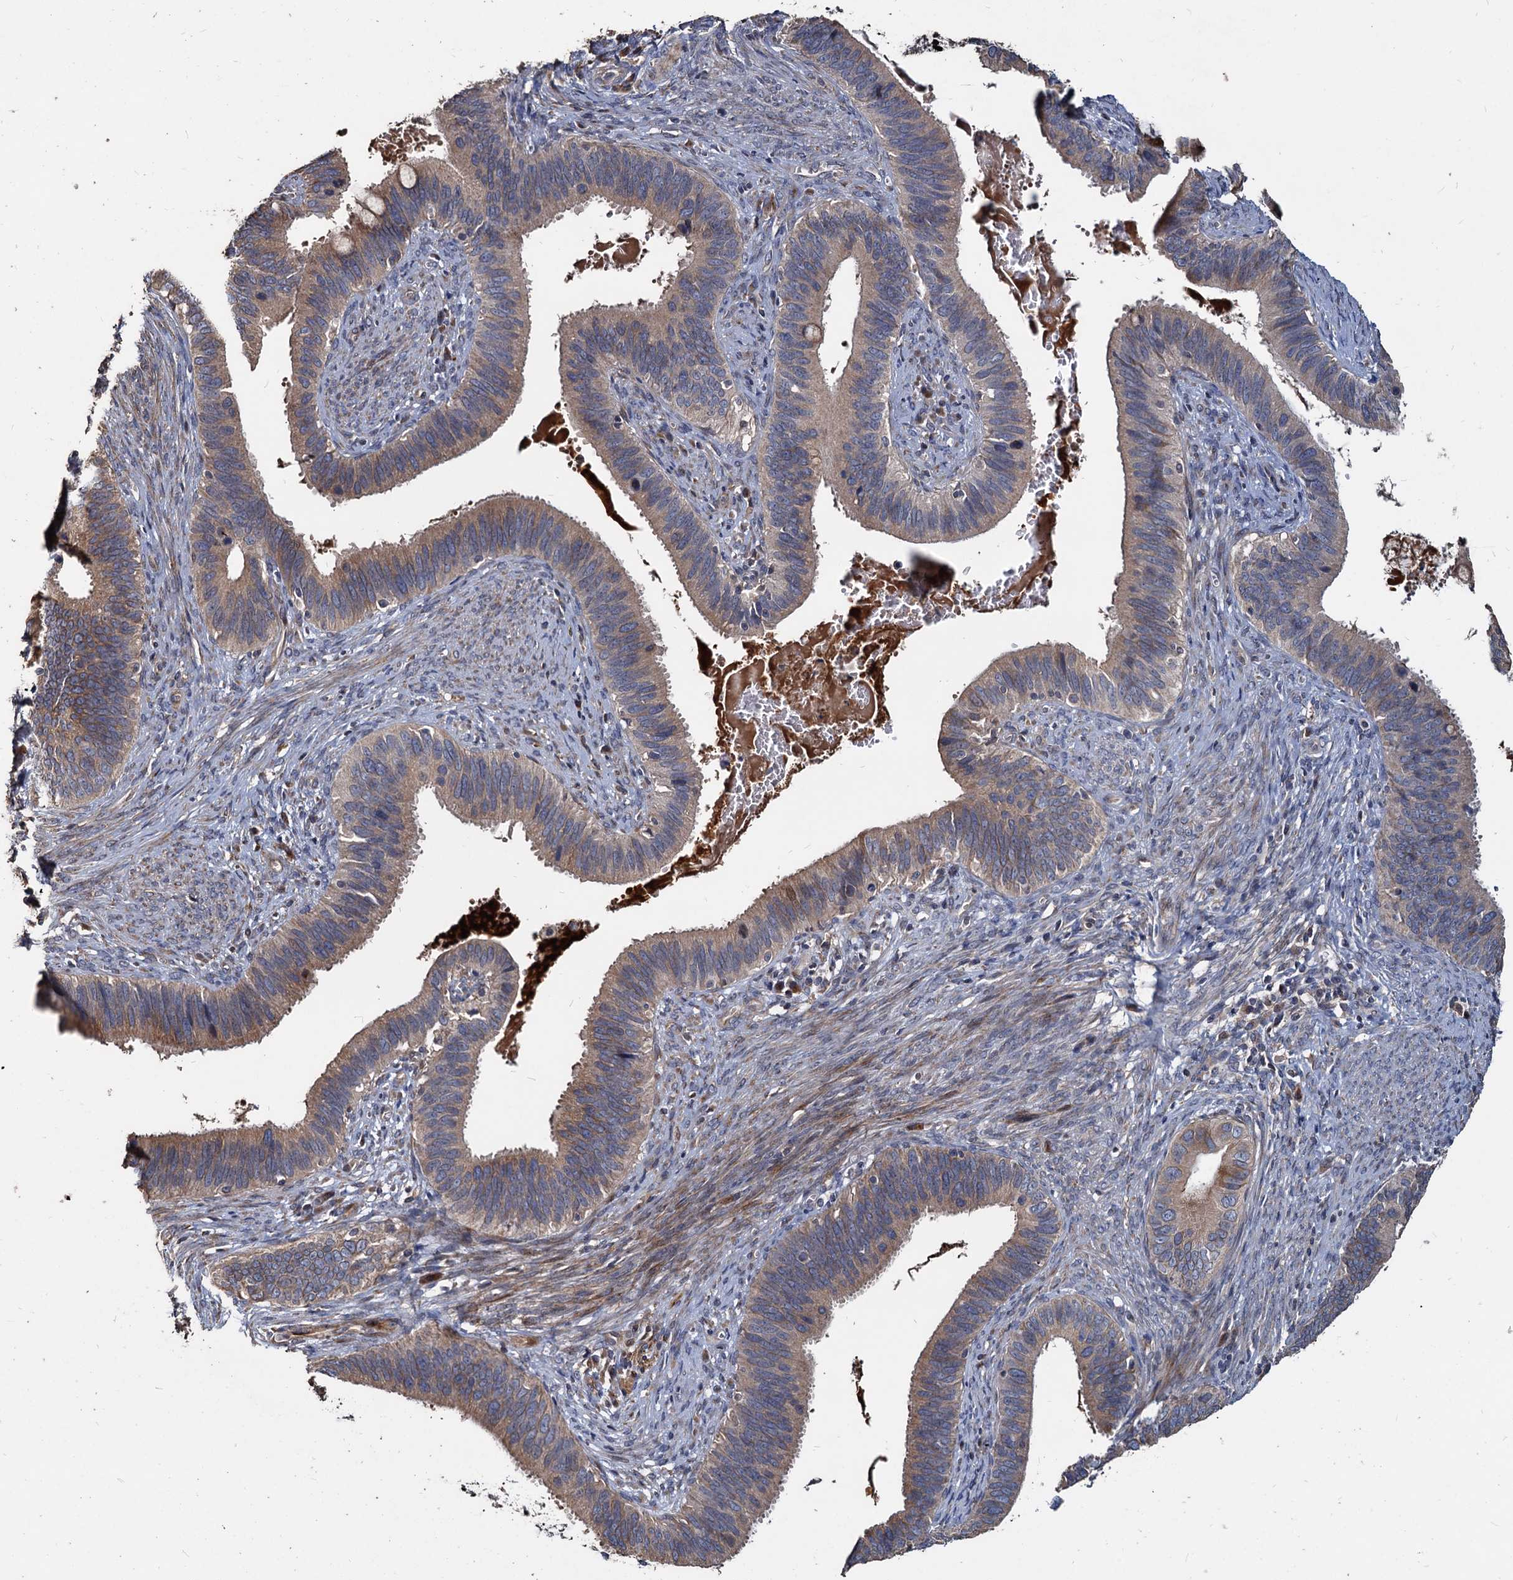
{"staining": {"intensity": "weak", "quantity": ">75%", "location": "cytoplasmic/membranous"}, "tissue": "cervical cancer", "cell_type": "Tumor cells", "image_type": "cancer", "snomed": [{"axis": "morphology", "description": "Adenocarcinoma, NOS"}, {"axis": "topography", "description": "Cervix"}], "caption": "Cervical cancer stained with a brown dye shows weak cytoplasmic/membranous positive staining in approximately >75% of tumor cells.", "gene": "DEPDC4", "patient": {"sex": "female", "age": 42}}